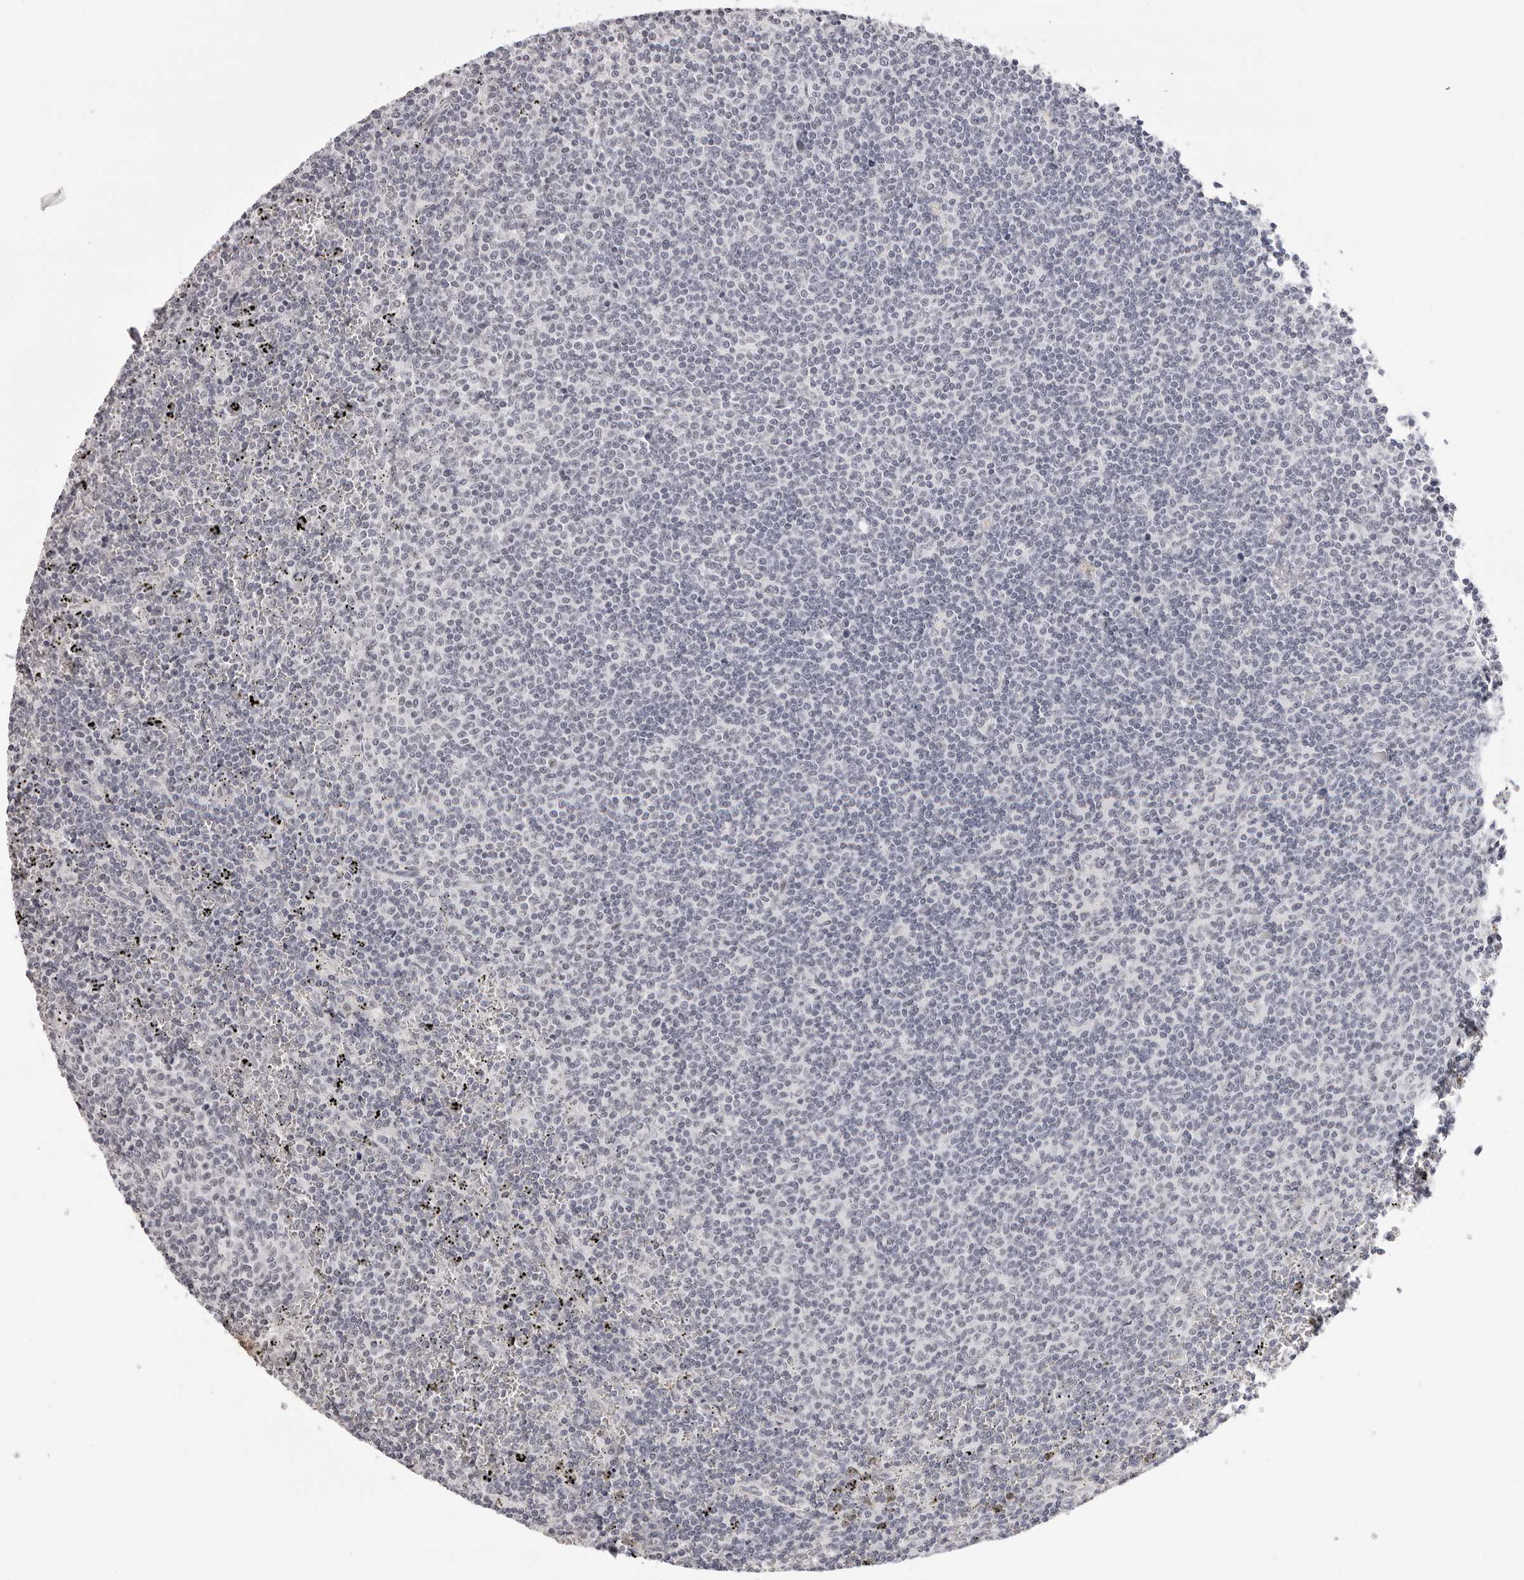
{"staining": {"intensity": "negative", "quantity": "none", "location": "none"}, "tissue": "lymphoma", "cell_type": "Tumor cells", "image_type": "cancer", "snomed": [{"axis": "morphology", "description": "Malignant lymphoma, non-Hodgkin's type, Low grade"}, {"axis": "topography", "description": "Spleen"}], "caption": "Immunohistochemistry (IHC) image of human lymphoma stained for a protein (brown), which demonstrates no positivity in tumor cells.", "gene": "MAFK", "patient": {"sex": "female", "age": 50}}